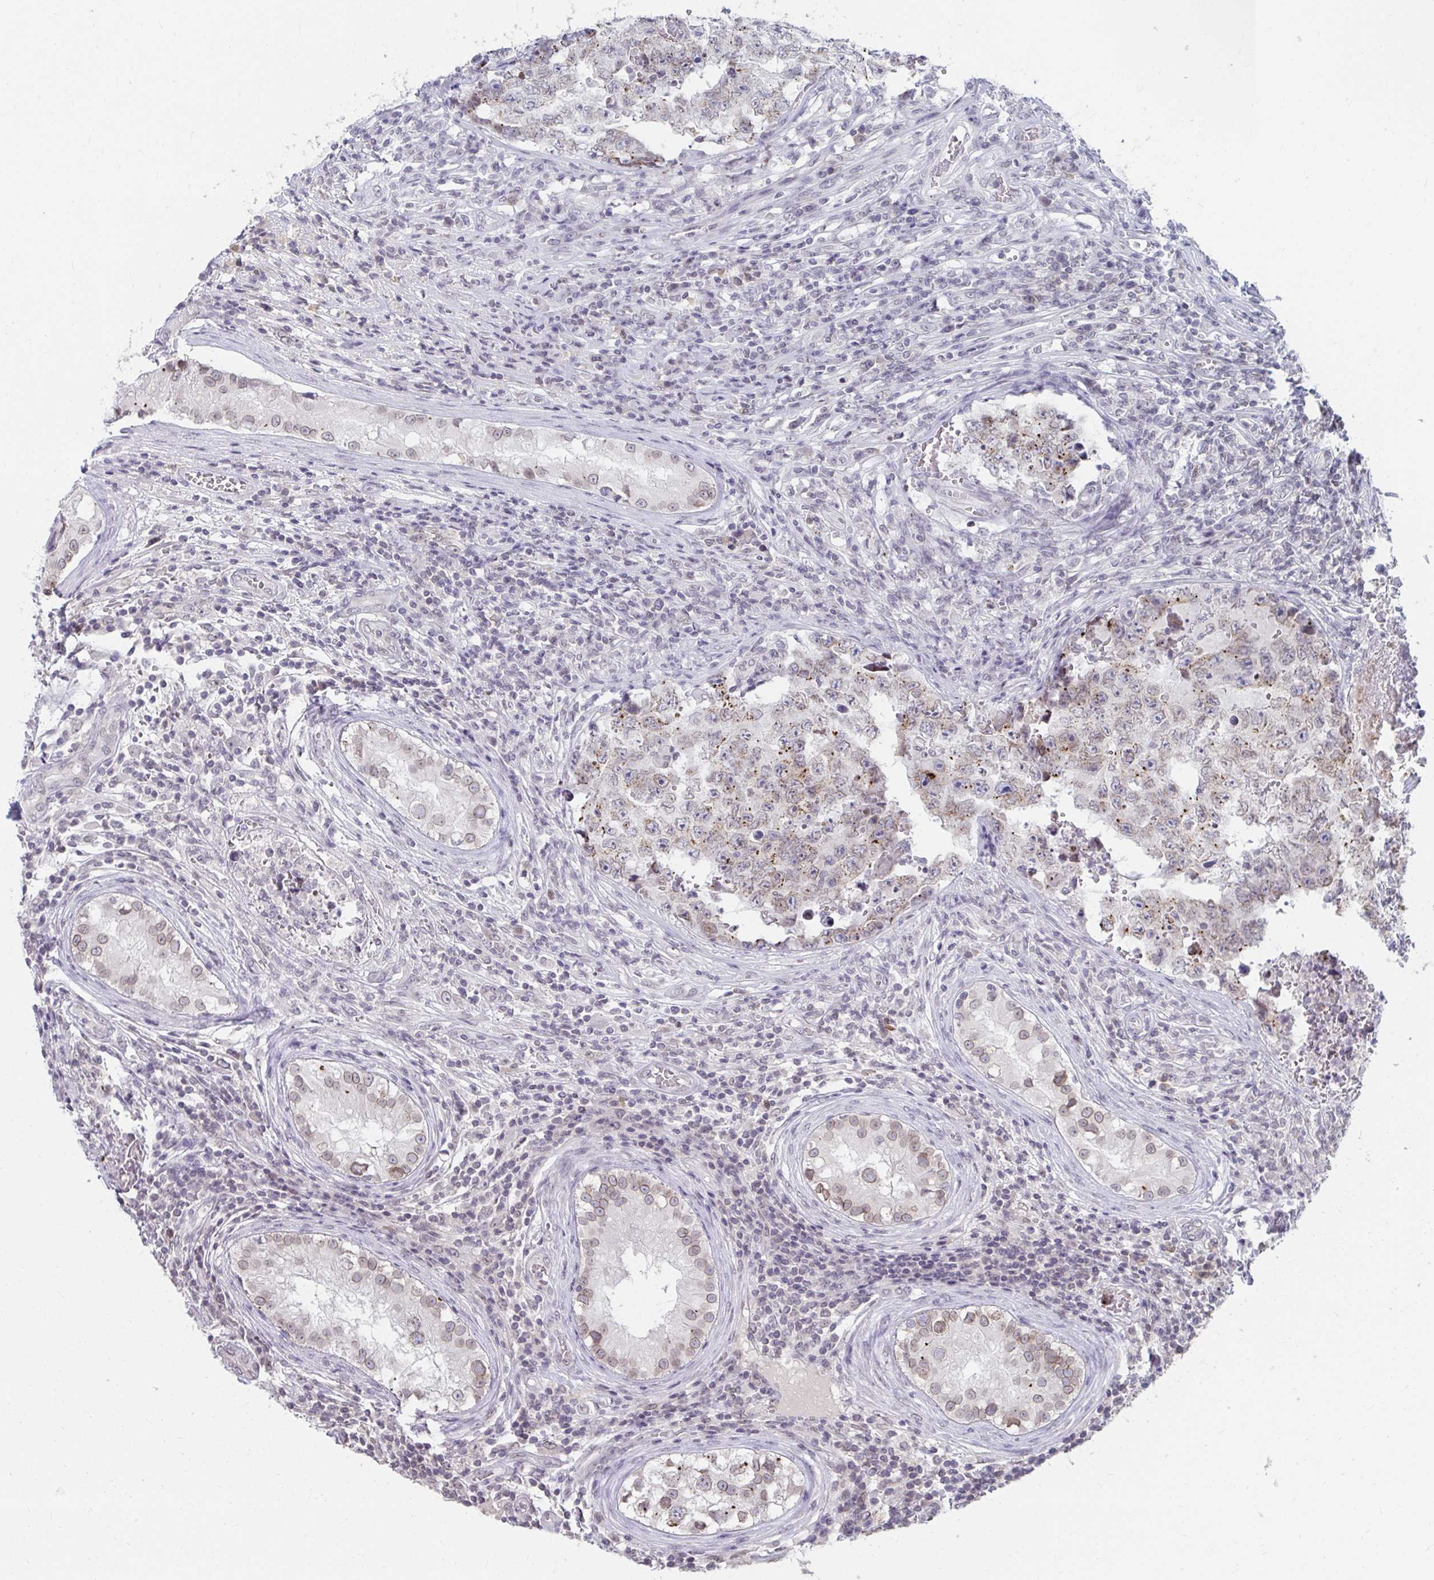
{"staining": {"intensity": "moderate", "quantity": "<25%", "location": "cytoplasmic/membranous"}, "tissue": "testis cancer", "cell_type": "Tumor cells", "image_type": "cancer", "snomed": [{"axis": "morphology", "description": "Carcinoma, Embryonal, NOS"}, {"axis": "topography", "description": "Testis"}], "caption": "The image reveals a brown stain indicating the presence of a protein in the cytoplasmic/membranous of tumor cells in testis cancer.", "gene": "NUP133", "patient": {"sex": "male", "age": 25}}